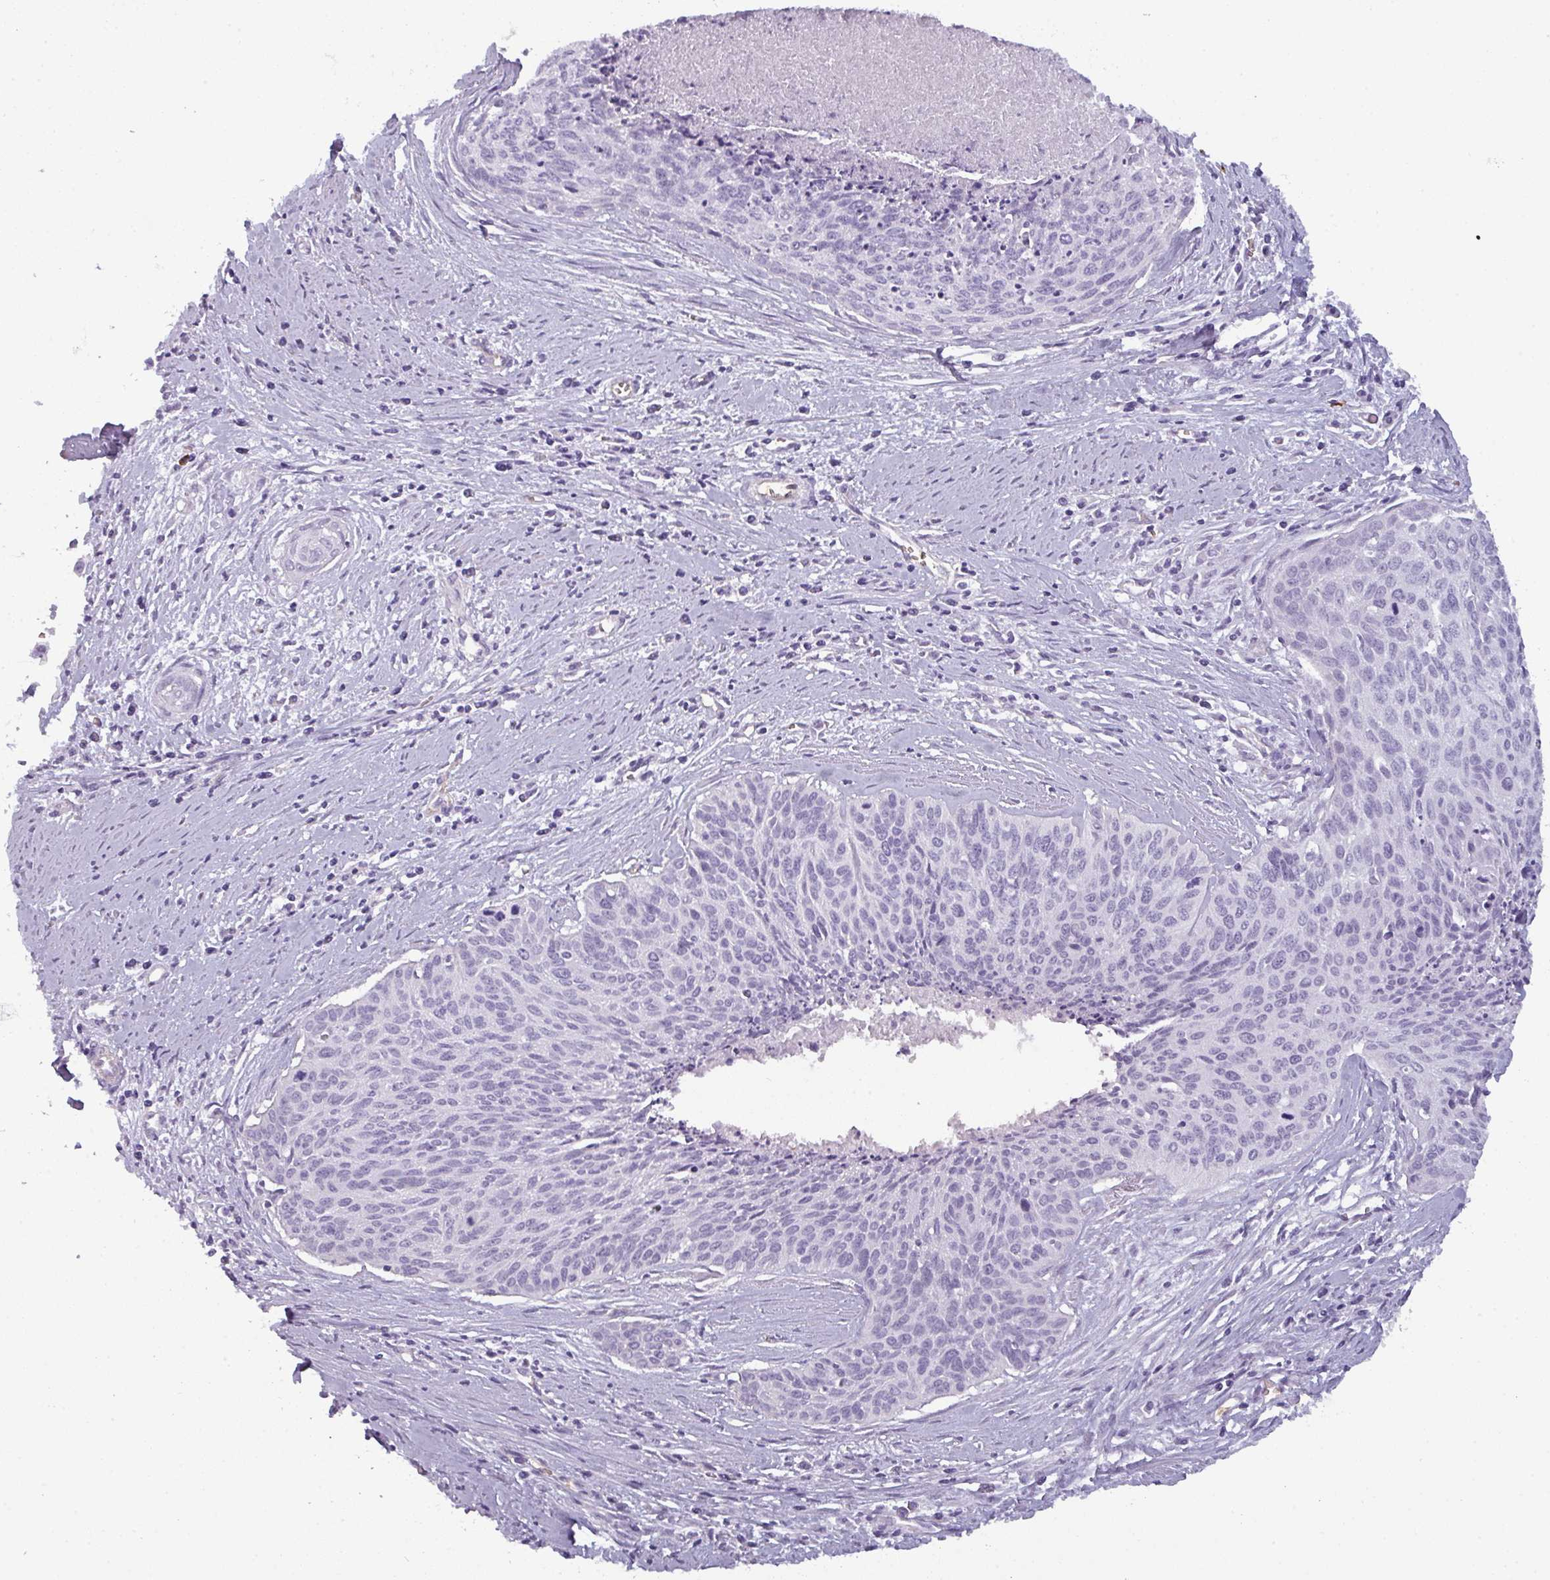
{"staining": {"intensity": "negative", "quantity": "none", "location": "none"}, "tissue": "cervical cancer", "cell_type": "Tumor cells", "image_type": "cancer", "snomed": [{"axis": "morphology", "description": "Squamous cell carcinoma, NOS"}, {"axis": "topography", "description": "Cervix"}], "caption": "An immunohistochemistry image of cervical cancer is shown. There is no staining in tumor cells of cervical cancer. (DAB immunohistochemistry (IHC) visualized using brightfield microscopy, high magnification).", "gene": "AREL1", "patient": {"sex": "female", "age": 55}}